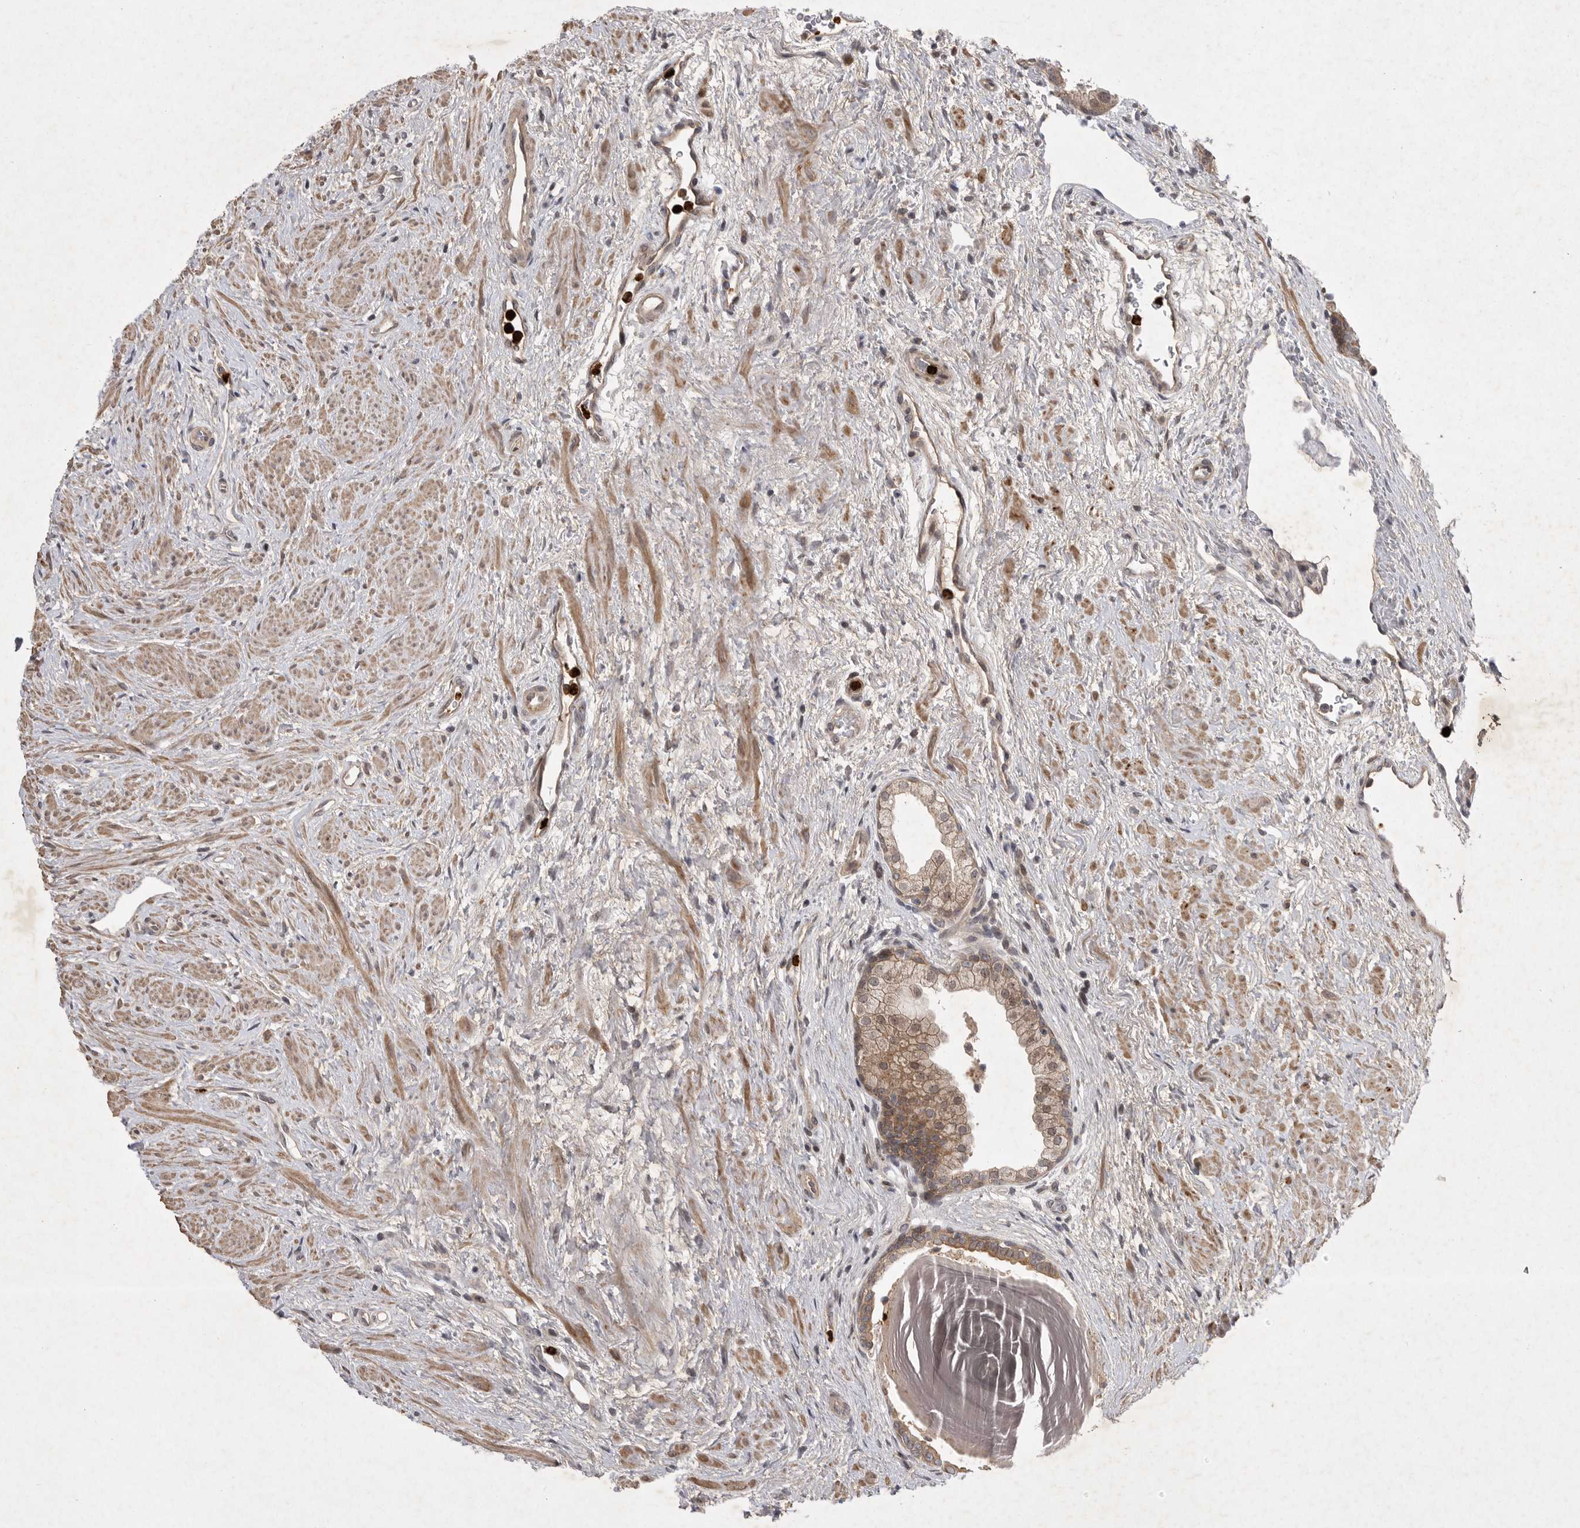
{"staining": {"intensity": "weak", "quantity": "25%-75%", "location": "cytoplasmic/membranous"}, "tissue": "prostate", "cell_type": "Glandular cells", "image_type": "normal", "snomed": [{"axis": "morphology", "description": "Normal tissue, NOS"}, {"axis": "topography", "description": "Prostate"}], "caption": "This is an image of IHC staining of unremarkable prostate, which shows weak positivity in the cytoplasmic/membranous of glandular cells.", "gene": "UBE3D", "patient": {"sex": "male", "age": 48}}